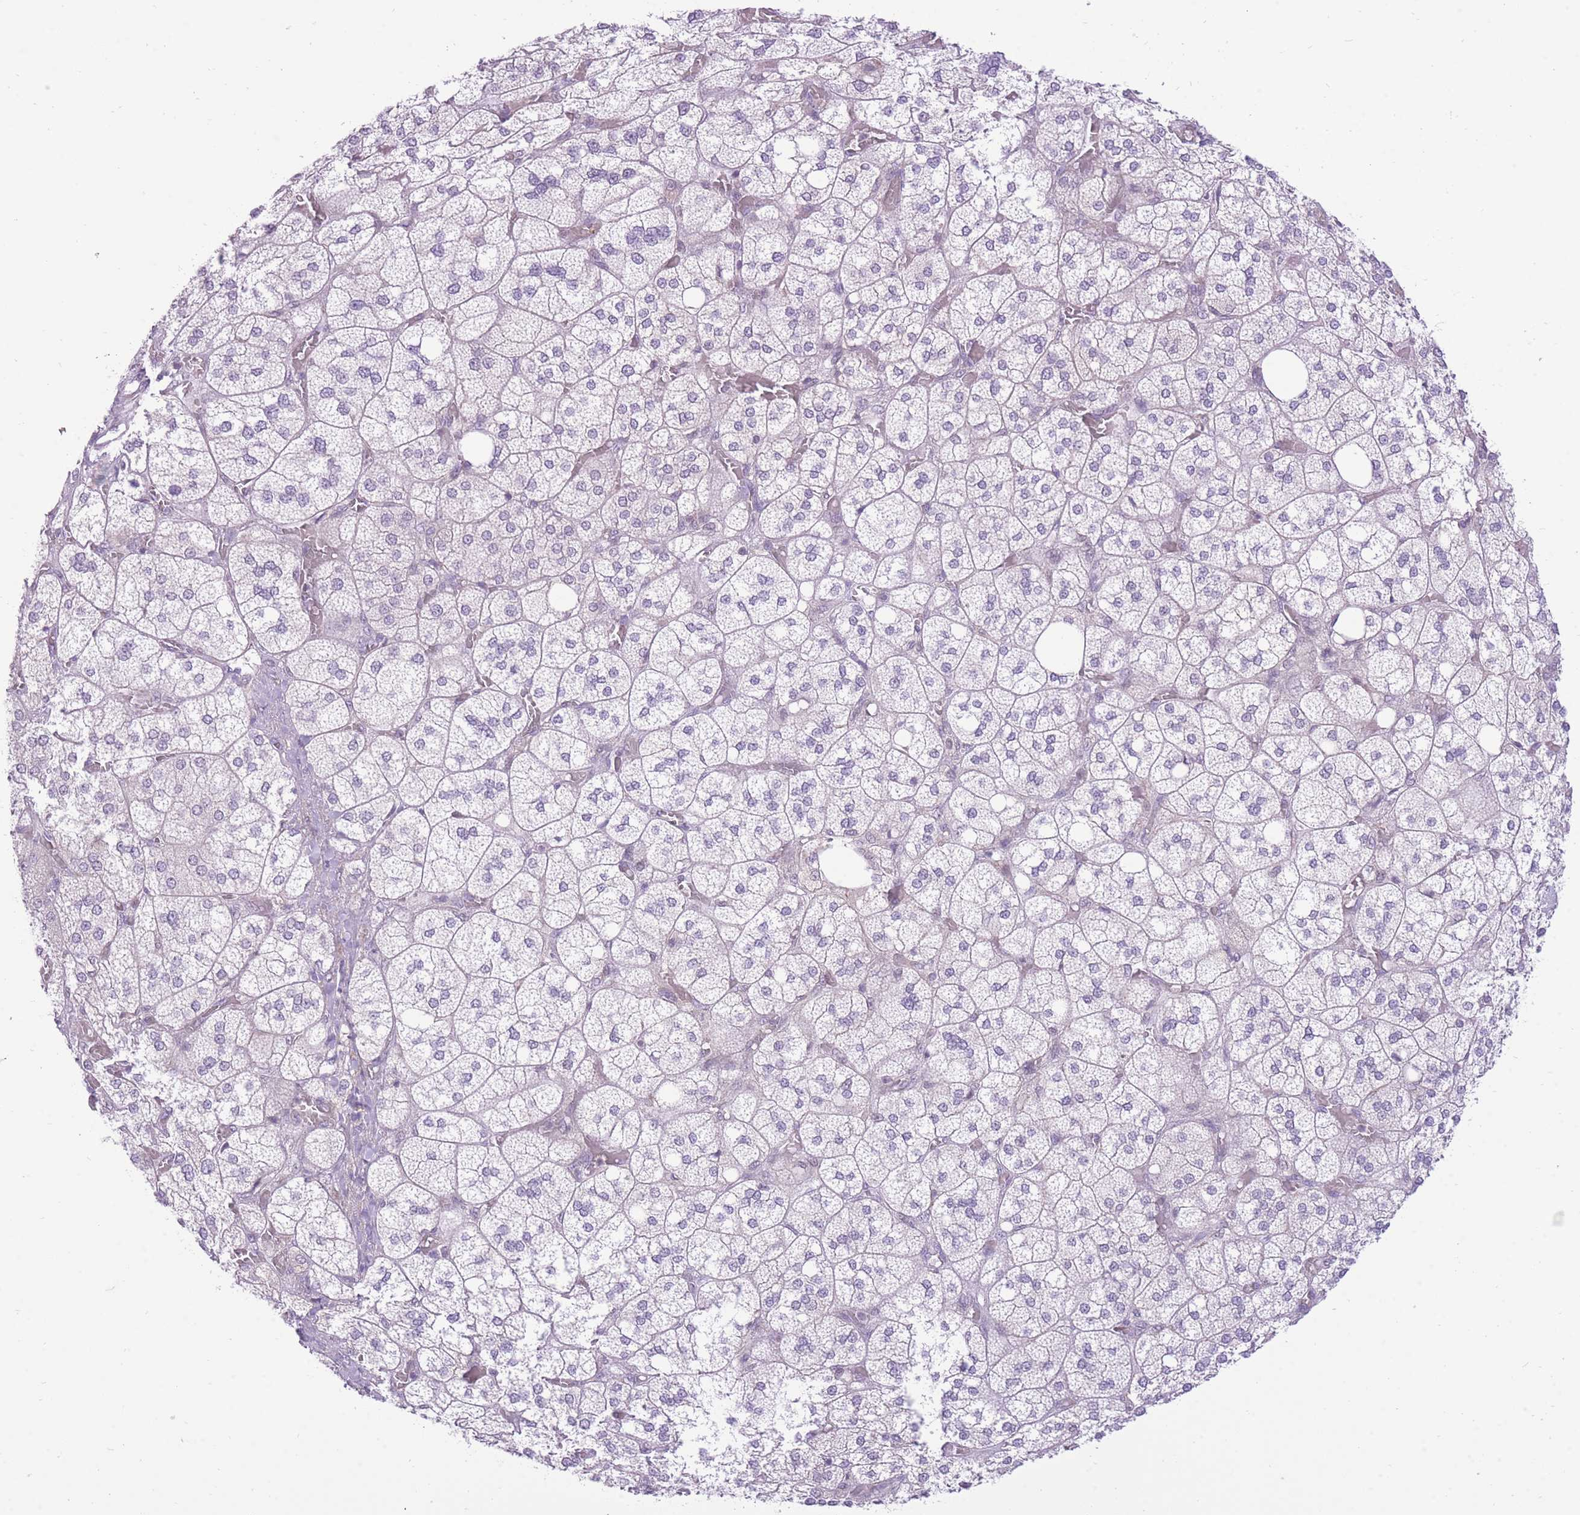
{"staining": {"intensity": "weak", "quantity": "<25%", "location": "cytoplasmic/membranous"}, "tissue": "adrenal gland", "cell_type": "Glandular cells", "image_type": "normal", "snomed": [{"axis": "morphology", "description": "Normal tissue, NOS"}, {"axis": "topography", "description": "Adrenal gland"}], "caption": "Immunohistochemical staining of benign human adrenal gland reveals no significant positivity in glandular cells. (Stains: DAB IHC with hematoxylin counter stain, Microscopy: brightfield microscopy at high magnification).", "gene": "ELL", "patient": {"sex": "male", "age": 61}}